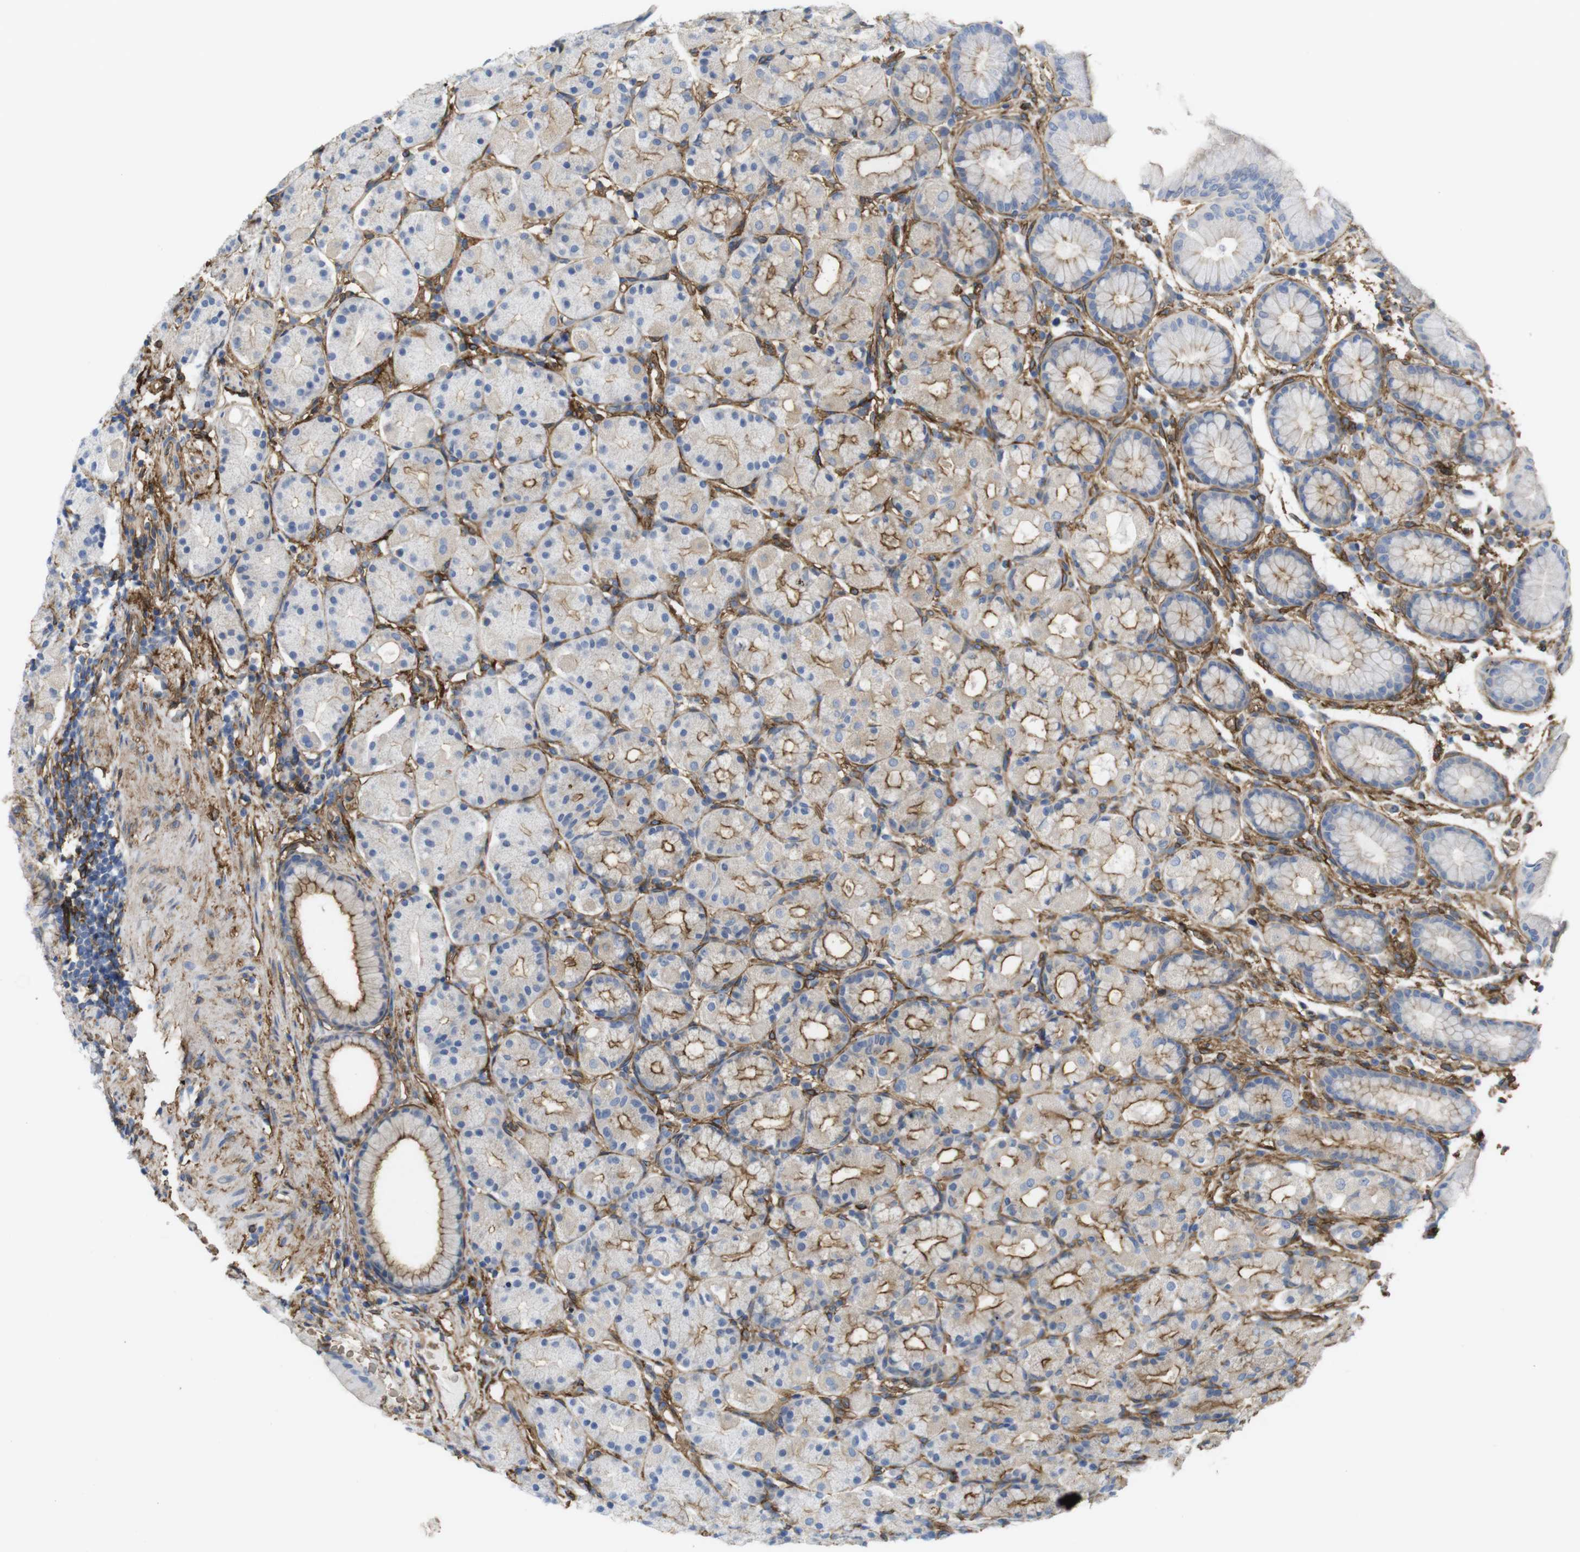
{"staining": {"intensity": "moderate", "quantity": ">75%", "location": "cytoplasmic/membranous"}, "tissue": "stomach", "cell_type": "Glandular cells", "image_type": "normal", "snomed": [{"axis": "morphology", "description": "Normal tissue, NOS"}, {"axis": "topography", "description": "Stomach, upper"}], "caption": "A histopathology image of human stomach stained for a protein demonstrates moderate cytoplasmic/membranous brown staining in glandular cells.", "gene": "CYBRD1", "patient": {"sex": "male", "age": 68}}